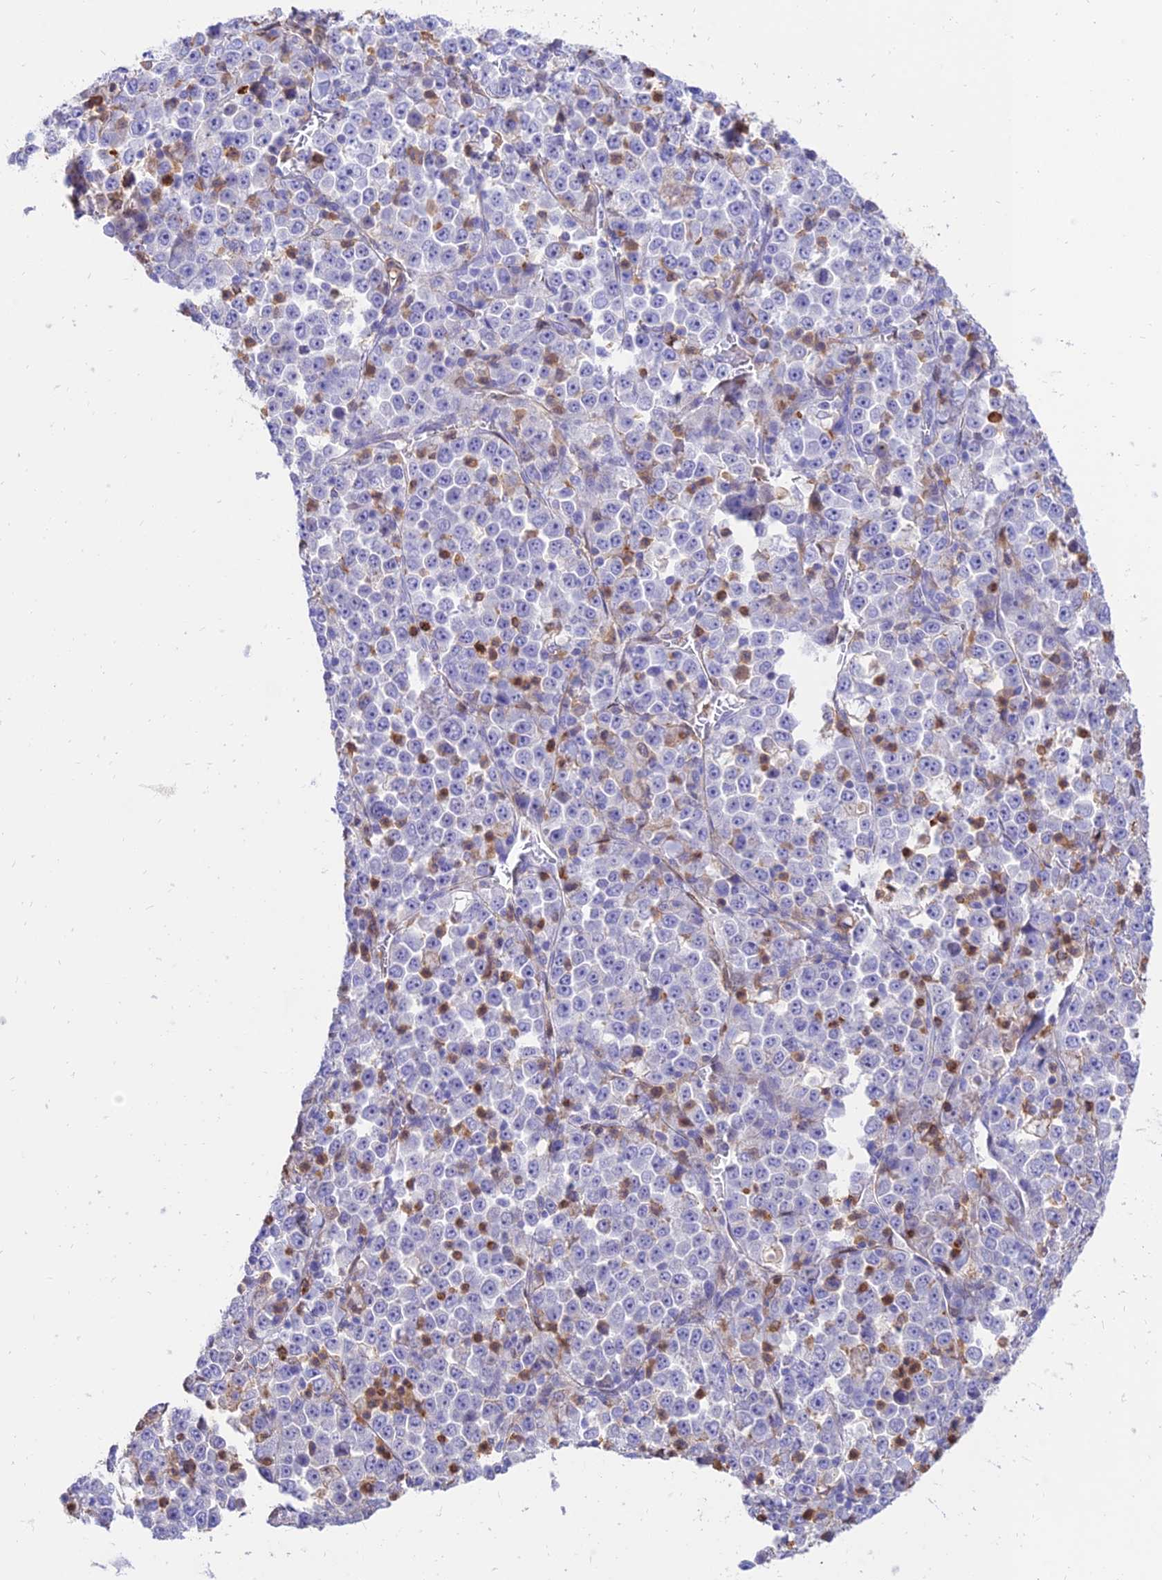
{"staining": {"intensity": "negative", "quantity": "none", "location": "none"}, "tissue": "stomach cancer", "cell_type": "Tumor cells", "image_type": "cancer", "snomed": [{"axis": "morphology", "description": "Normal tissue, NOS"}, {"axis": "morphology", "description": "Adenocarcinoma, NOS"}, {"axis": "topography", "description": "Stomach, upper"}, {"axis": "topography", "description": "Stomach"}], "caption": "Stomach adenocarcinoma stained for a protein using immunohistochemistry (IHC) displays no staining tumor cells.", "gene": "SREK1IP1", "patient": {"sex": "male", "age": 59}}